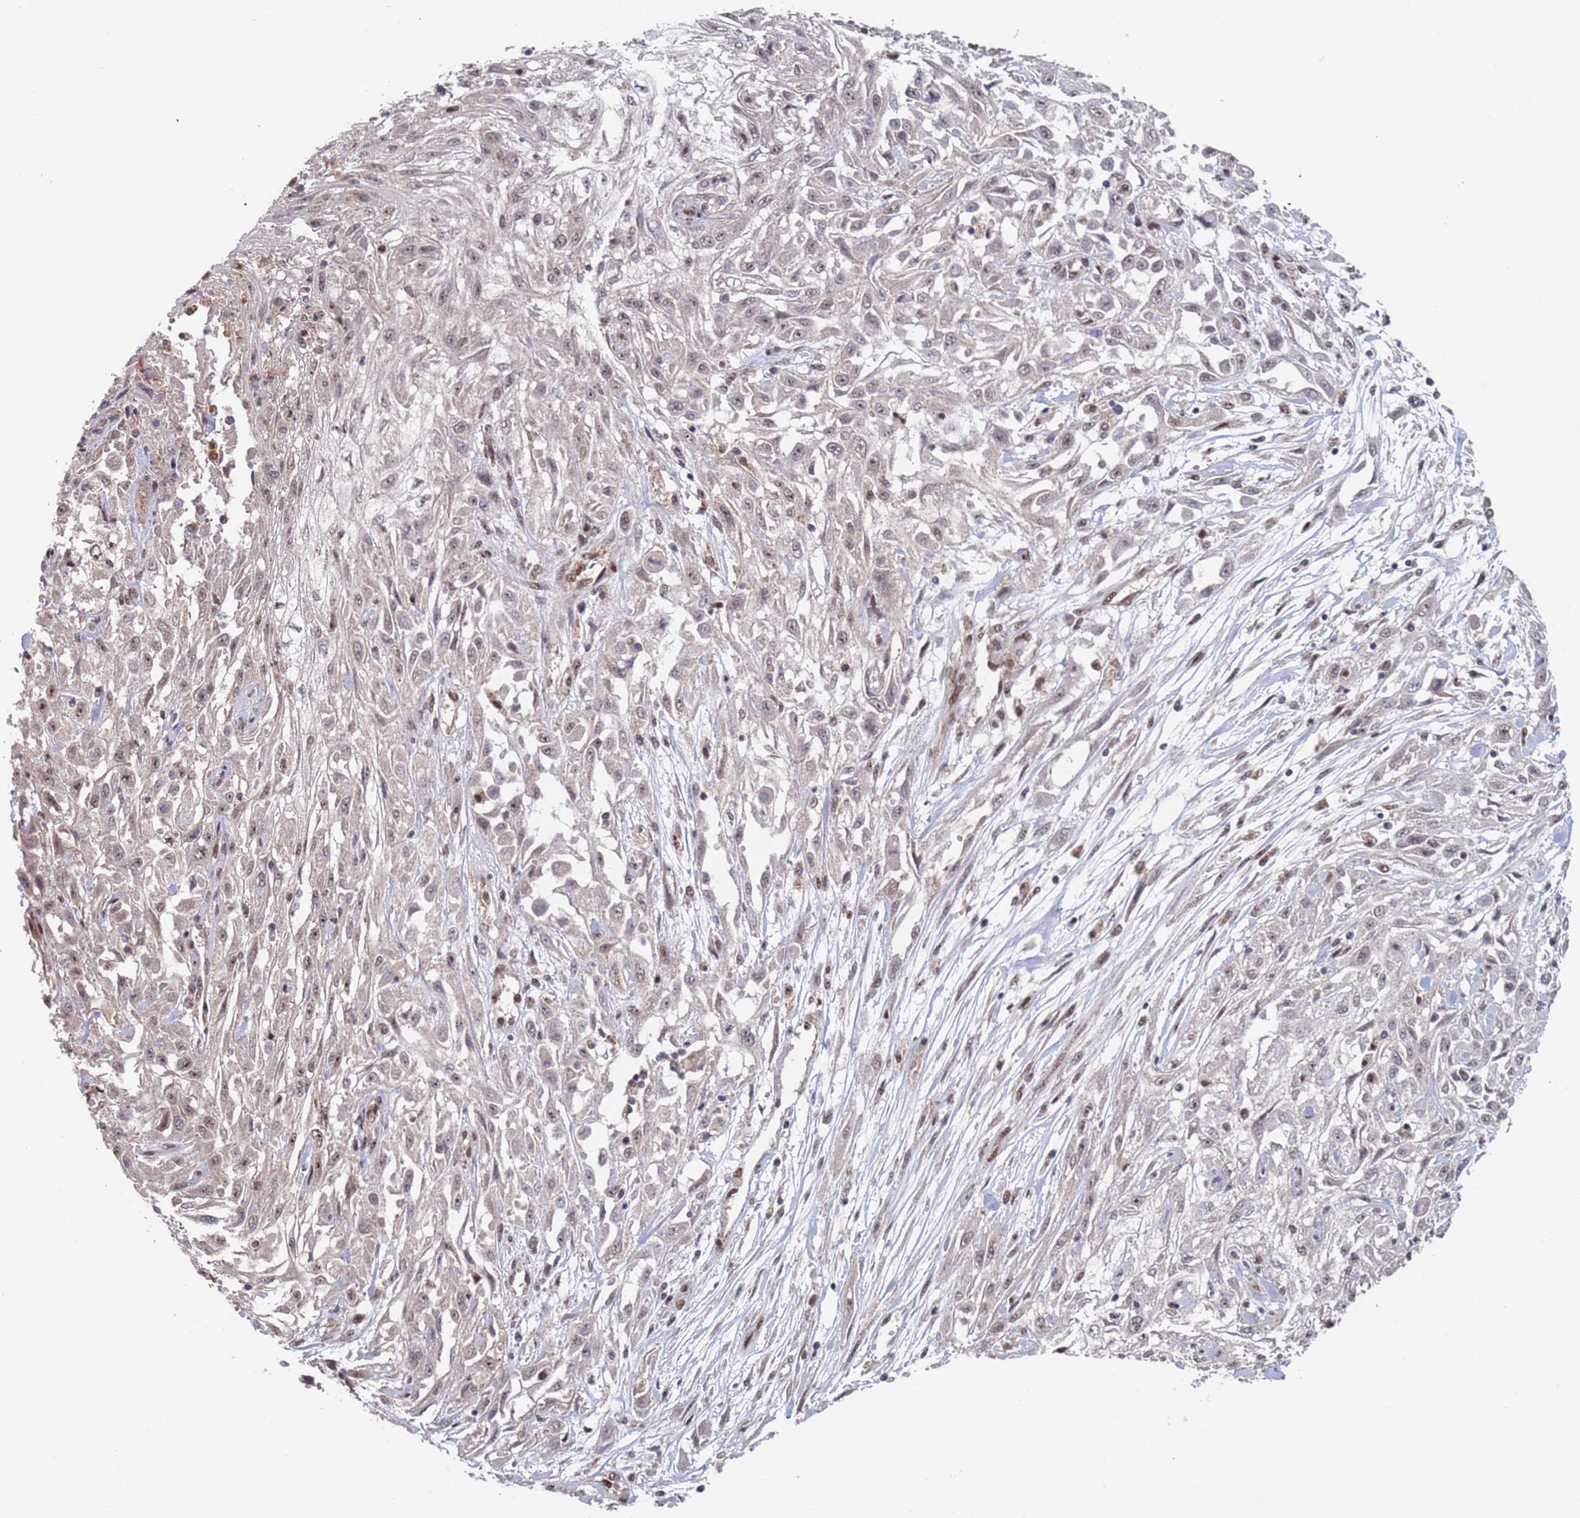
{"staining": {"intensity": "weak", "quantity": "<25%", "location": "nuclear"}, "tissue": "skin cancer", "cell_type": "Tumor cells", "image_type": "cancer", "snomed": [{"axis": "morphology", "description": "Squamous cell carcinoma, NOS"}, {"axis": "morphology", "description": "Squamous cell carcinoma, metastatic, NOS"}, {"axis": "topography", "description": "Skin"}, {"axis": "topography", "description": "Lymph node"}], "caption": "DAB (3,3'-diaminobenzidine) immunohistochemical staining of human skin squamous cell carcinoma displays no significant positivity in tumor cells. (DAB IHC, high magnification).", "gene": "RPP25", "patient": {"sex": "male", "age": 75}}